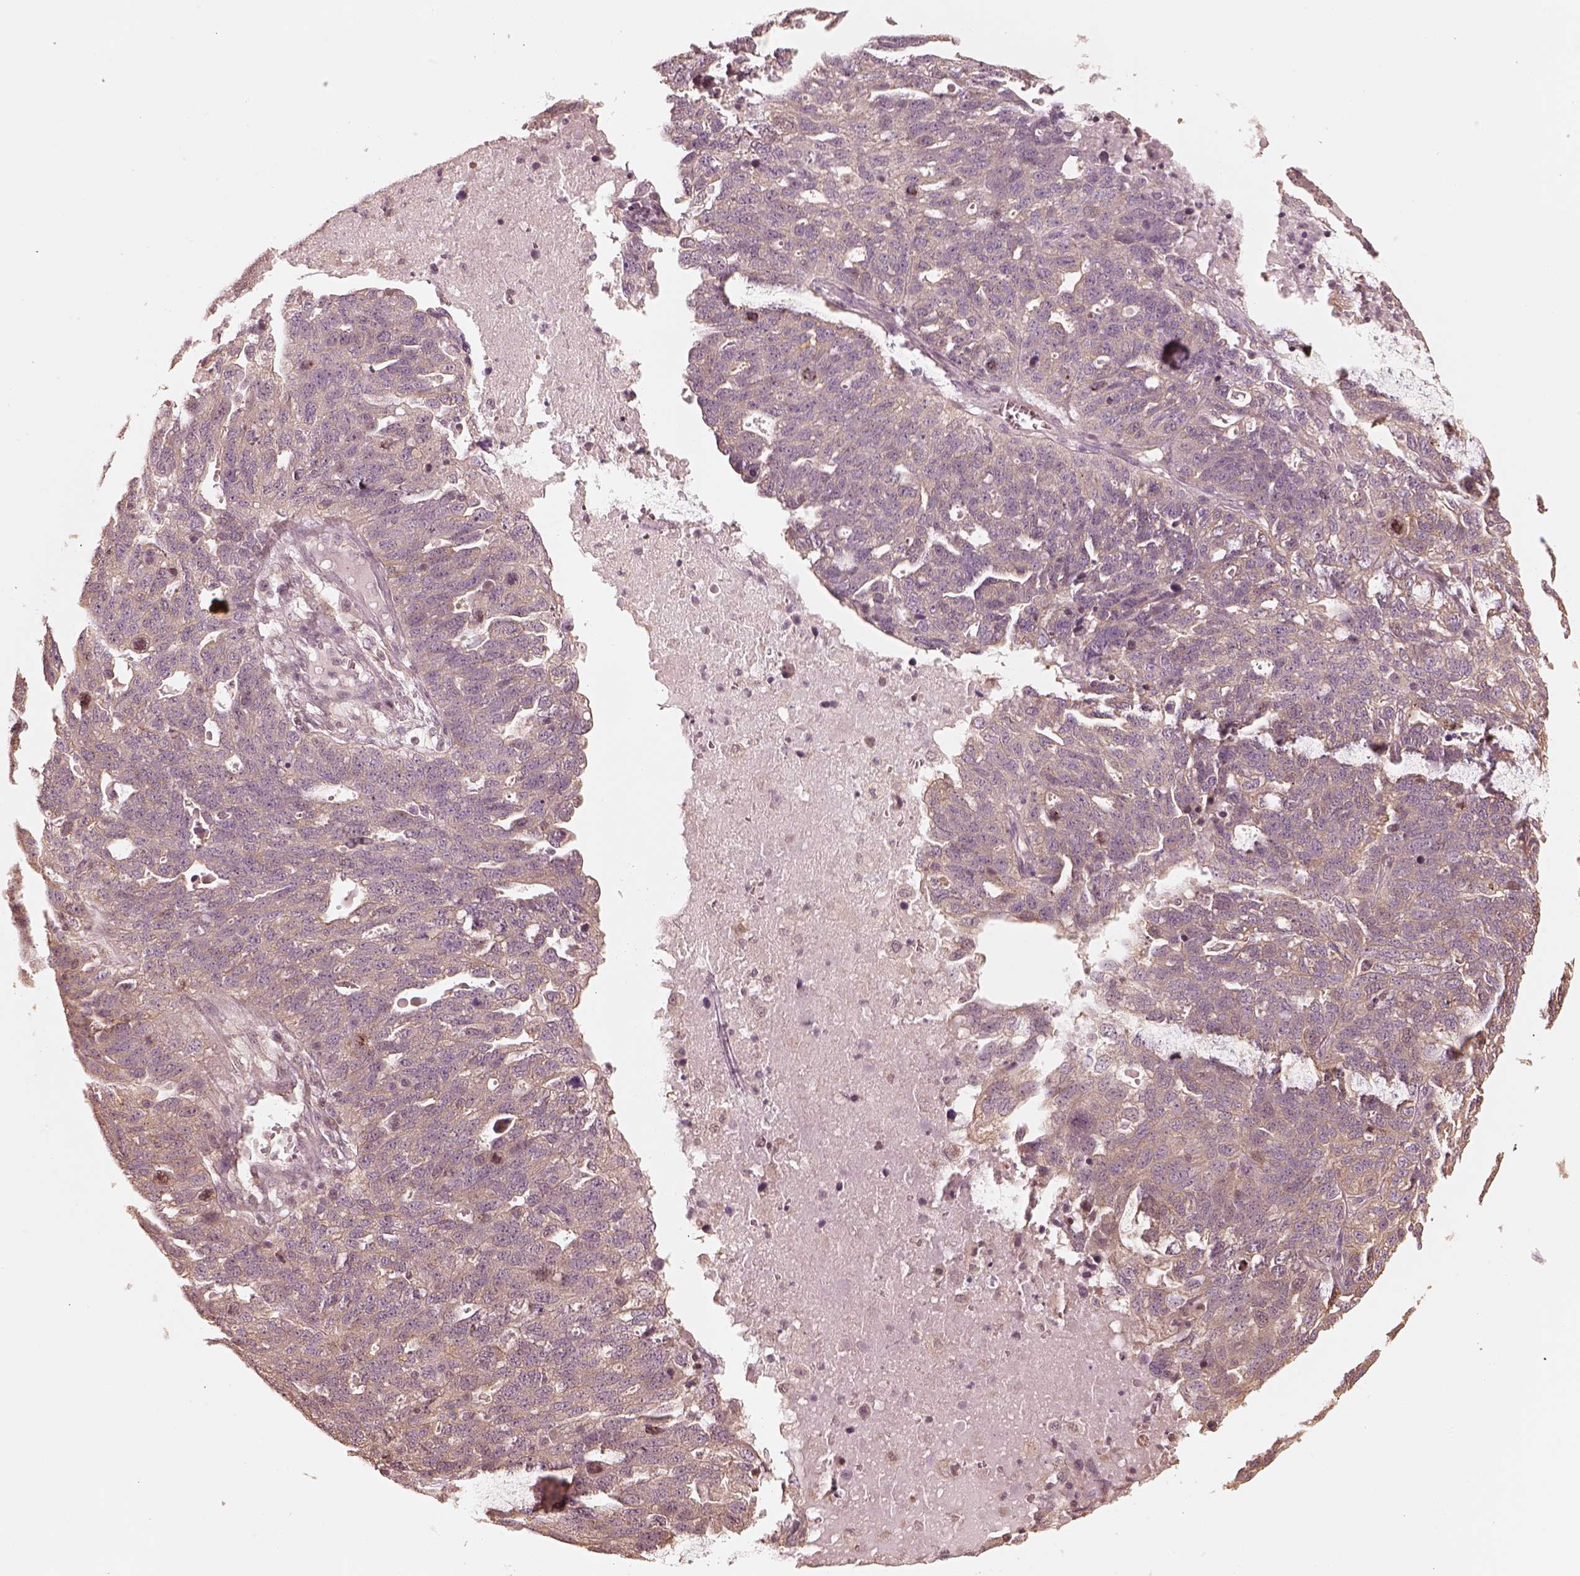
{"staining": {"intensity": "negative", "quantity": "none", "location": "none"}, "tissue": "ovarian cancer", "cell_type": "Tumor cells", "image_type": "cancer", "snomed": [{"axis": "morphology", "description": "Cystadenocarcinoma, serous, NOS"}, {"axis": "topography", "description": "Ovary"}], "caption": "There is no significant positivity in tumor cells of ovarian cancer.", "gene": "KIF5C", "patient": {"sex": "female", "age": 71}}